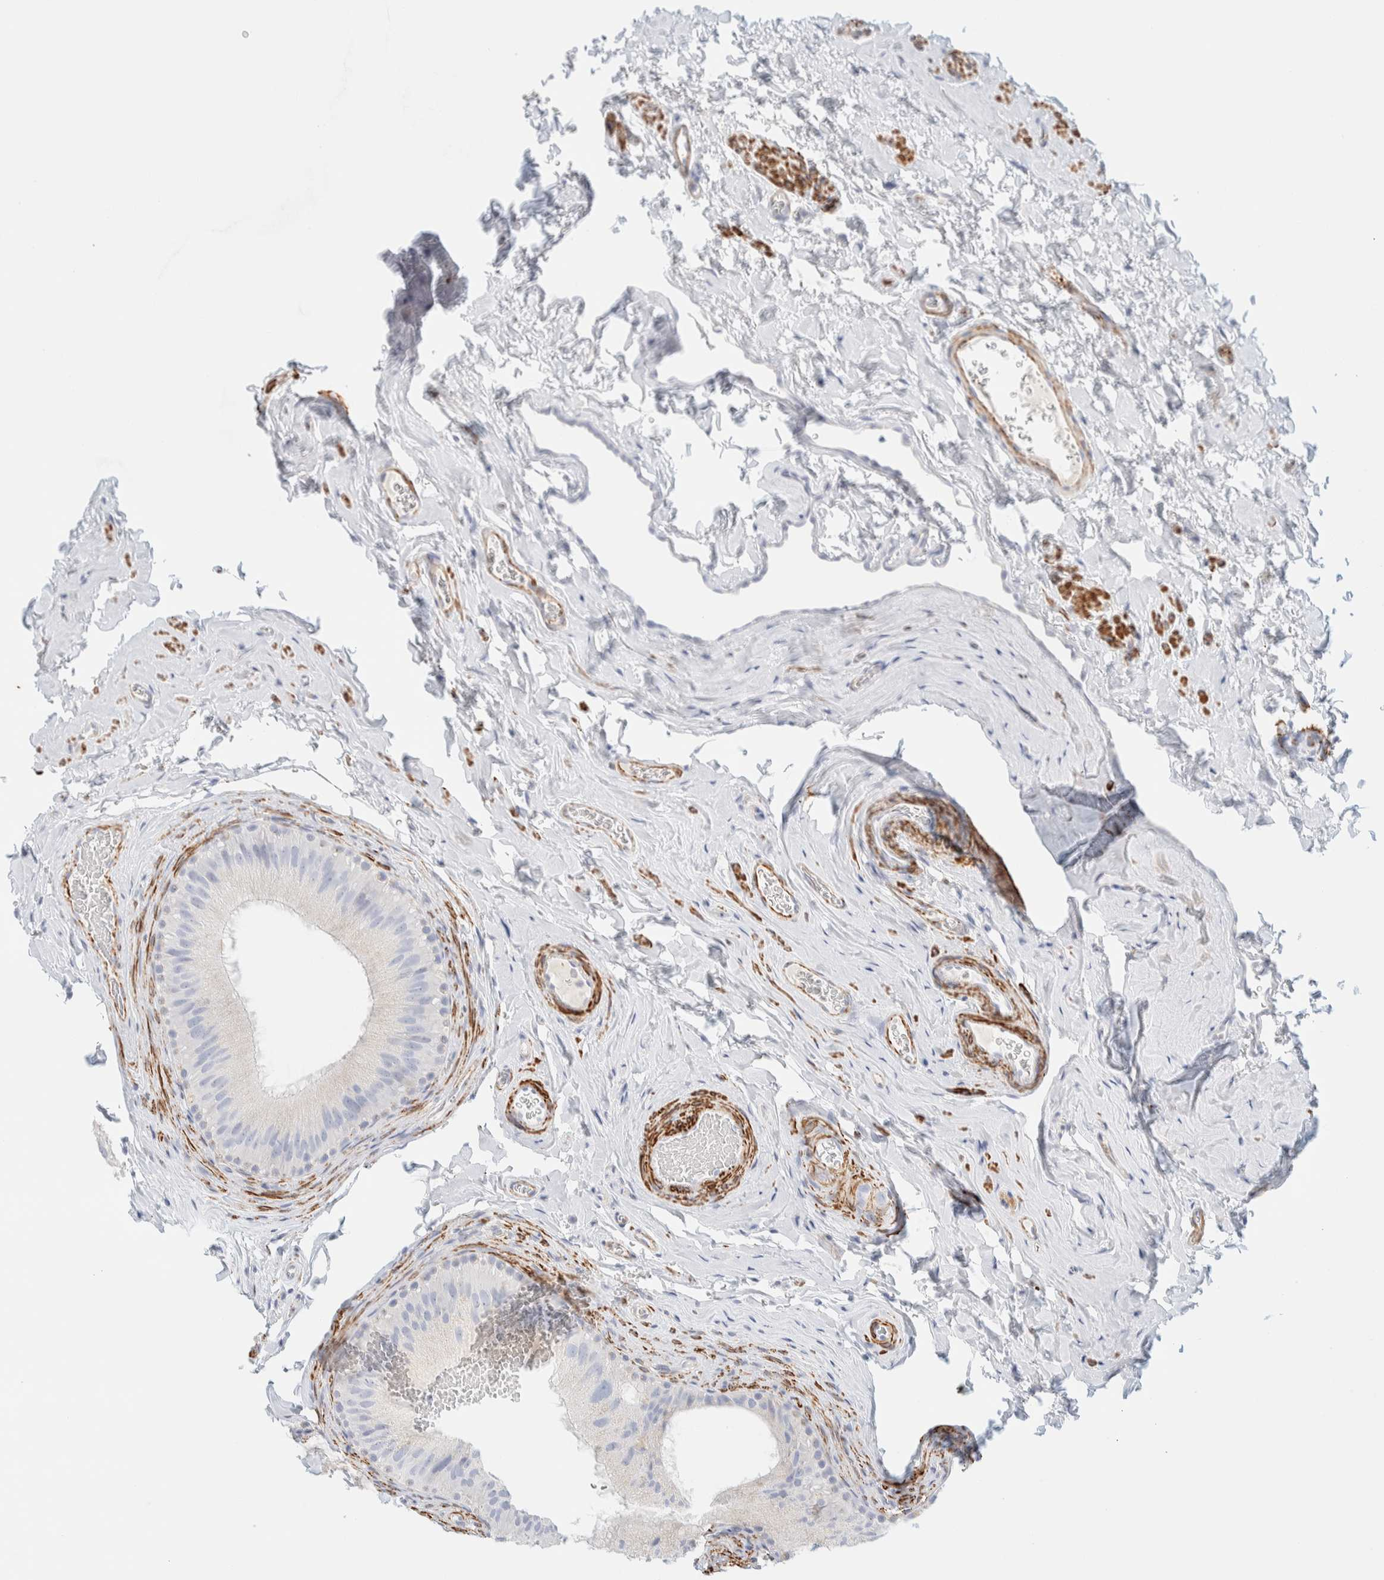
{"staining": {"intensity": "negative", "quantity": "none", "location": "none"}, "tissue": "epididymis", "cell_type": "Glandular cells", "image_type": "normal", "snomed": [{"axis": "morphology", "description": "Normal tissue, NOS"}, {"axis": "topography", "description": "Vascular tissue"}, {"axis": "topography", "description": "Epididymis"}], "caption": "Immunohistochemistry (IHC) histopathology image of benign epididymis: human epididymis stained with DAB exhibits no significant protein expression in glandular cells.", "gene": "AFMID", "patient": {"sex": "male", "age": 49}}